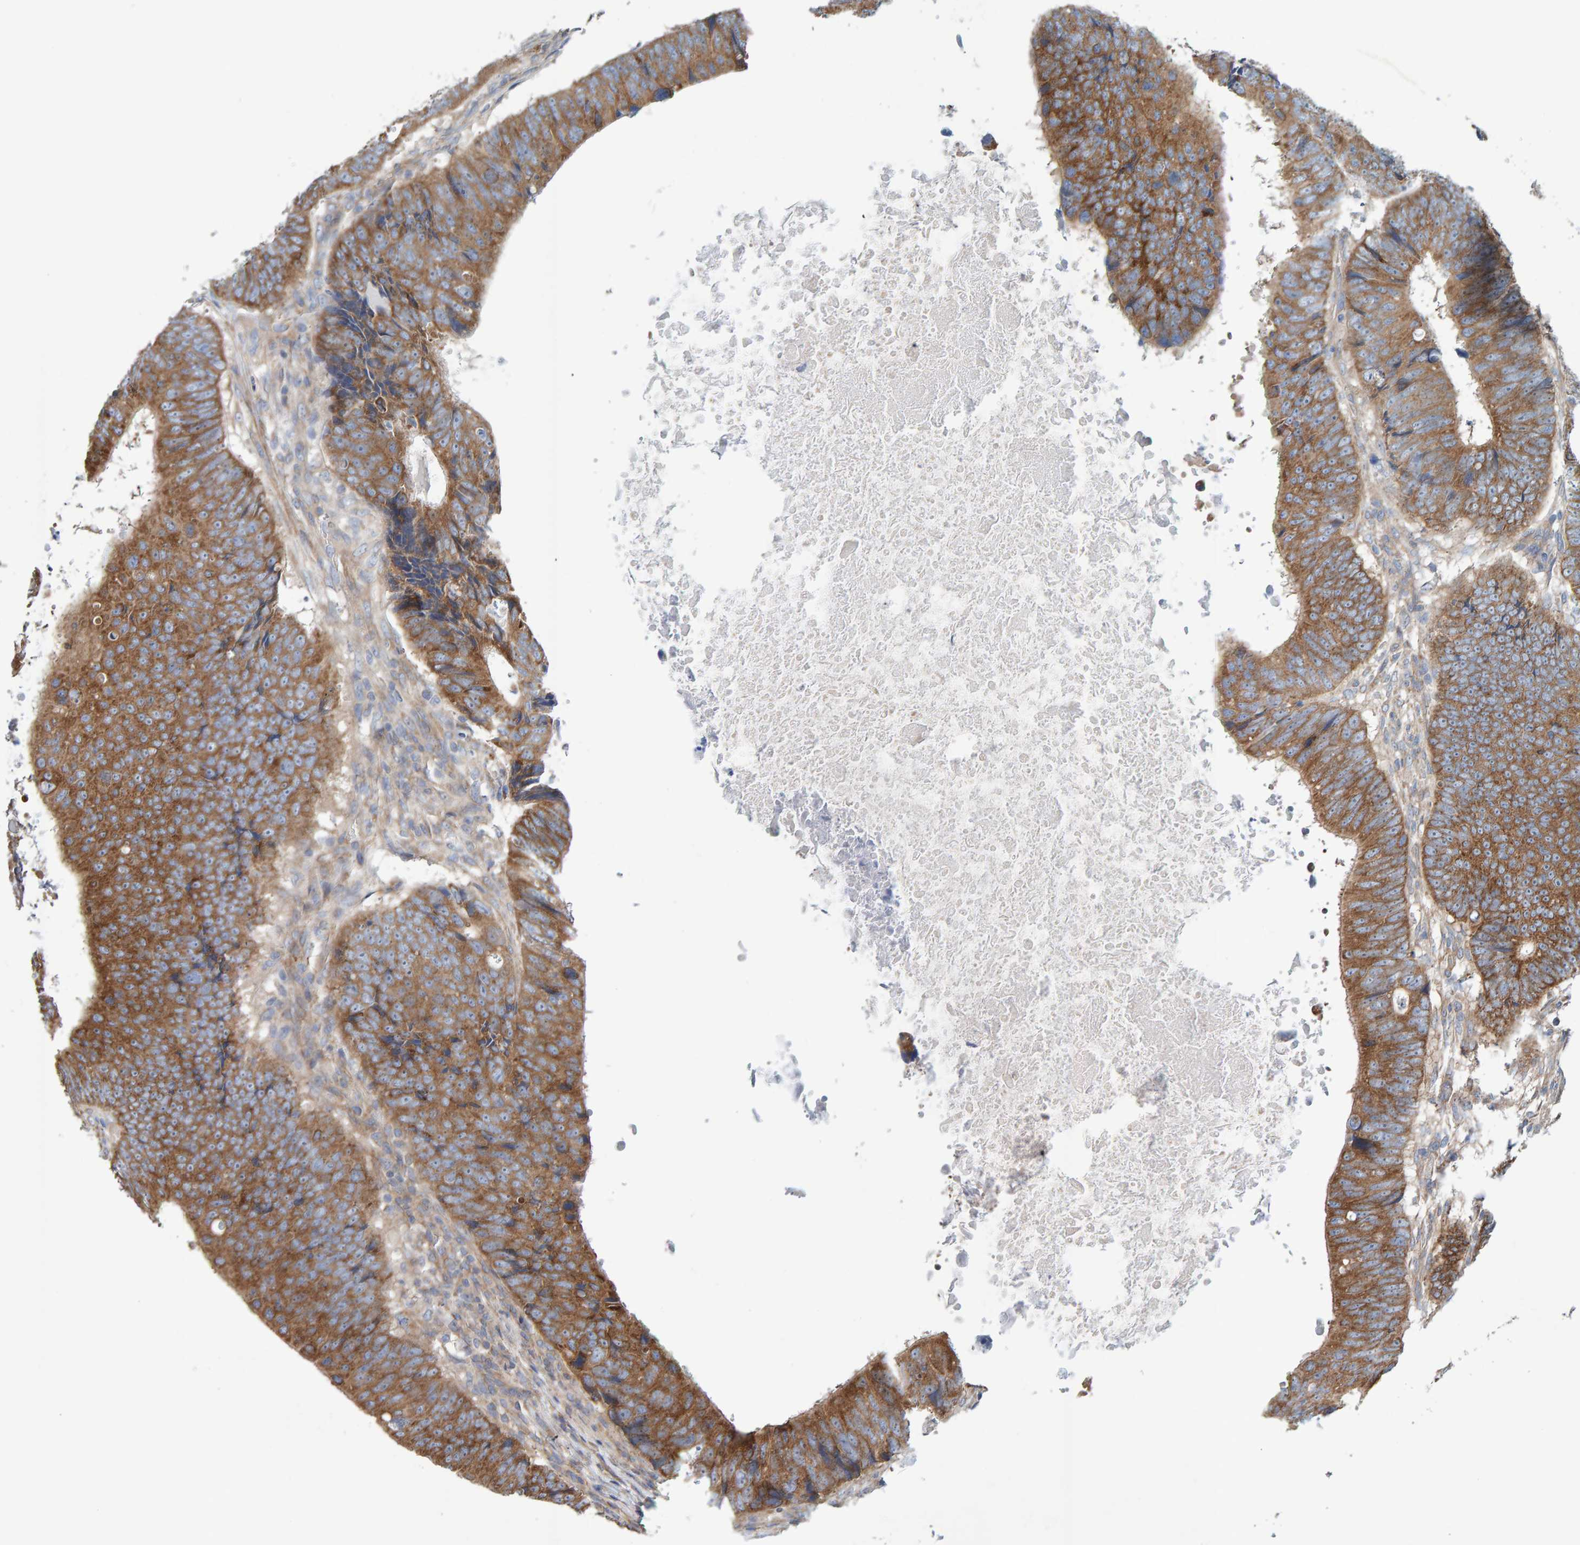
{"staining": {"intensity": "strong", "quantity": ">75%", "location": "cytoplasmic/membranous"}, "tissue": "colorectal cancer", "cell_type": "Tumor cells", "image_type": "cancer", "snomed": [{"axis": "morphology", "description": "Adenocarcinoma, NOS"}, {"axis": "topography", "description": "Colon"}], "caption": "Immunohistochemistry (DAB) staining of human colorectal cancer (adenocarcinoma) displays strong cytoplasmic/membranous protein expression in approximately >75% of tumor cells.", "gene": "RGP1", "patient": {"sex": "male", "age": 56}}